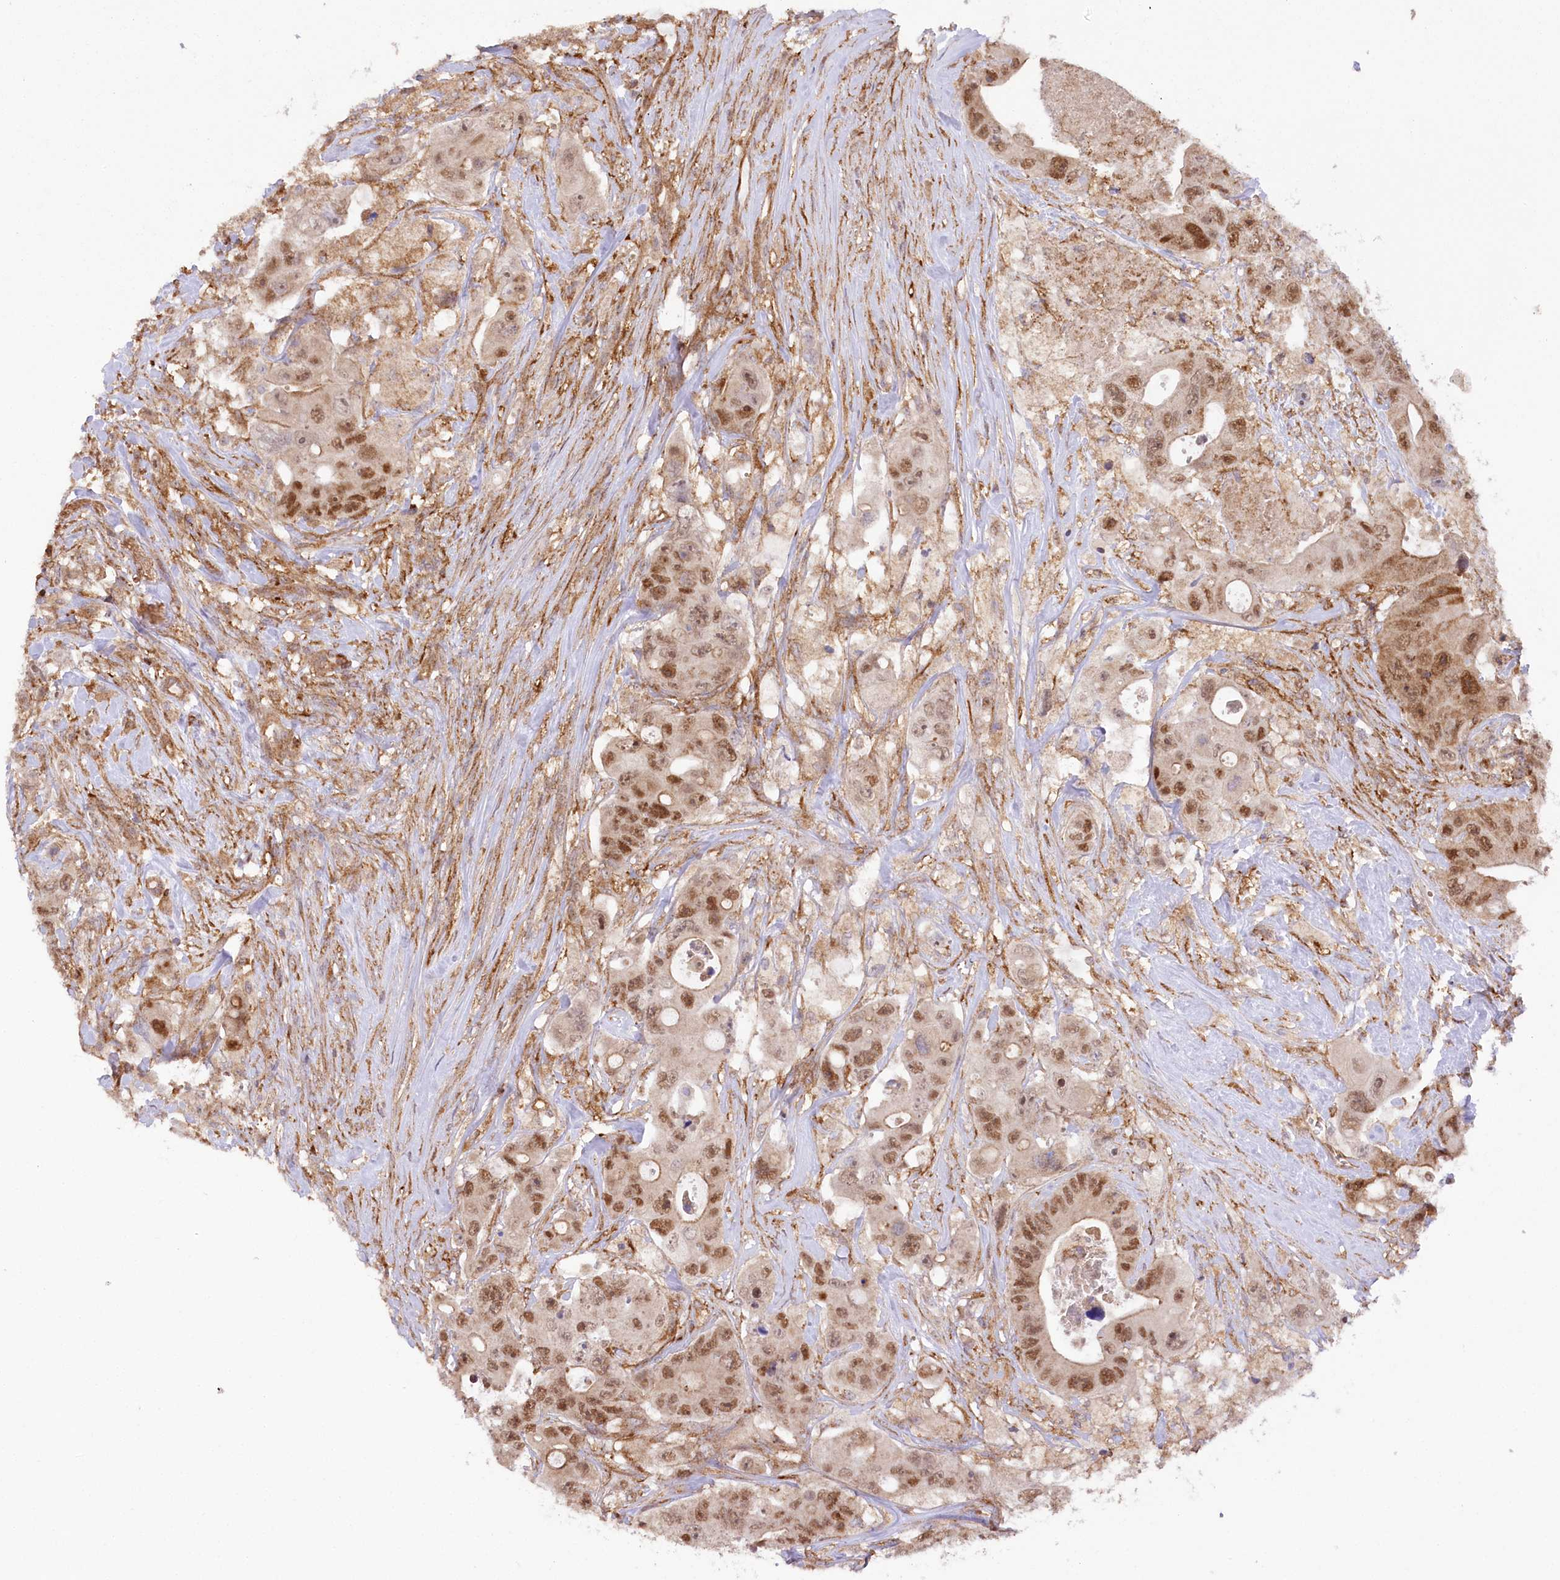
{"staining": {"intensity": "moderate", "quantity": ">75%", "location": "nuclear"}, "tissue": "colorectal cancer", "cell_type": "Tumor cells", "image_type": "cancer", "snomed": [{"axis": "morphology", "description": "Adenocarcinoma, NOS"}, {"axis": "topography", "description": "Colon"}], "caption": "A histopathology image showing moderate nuclear staining in about >75% of tumor cells in colorectal cancer (adenocarcinoma), as visualized by brown immunohistochemical staining.", "gene": "CCDC91", "patient": {"sex": "female", "age": 46}}